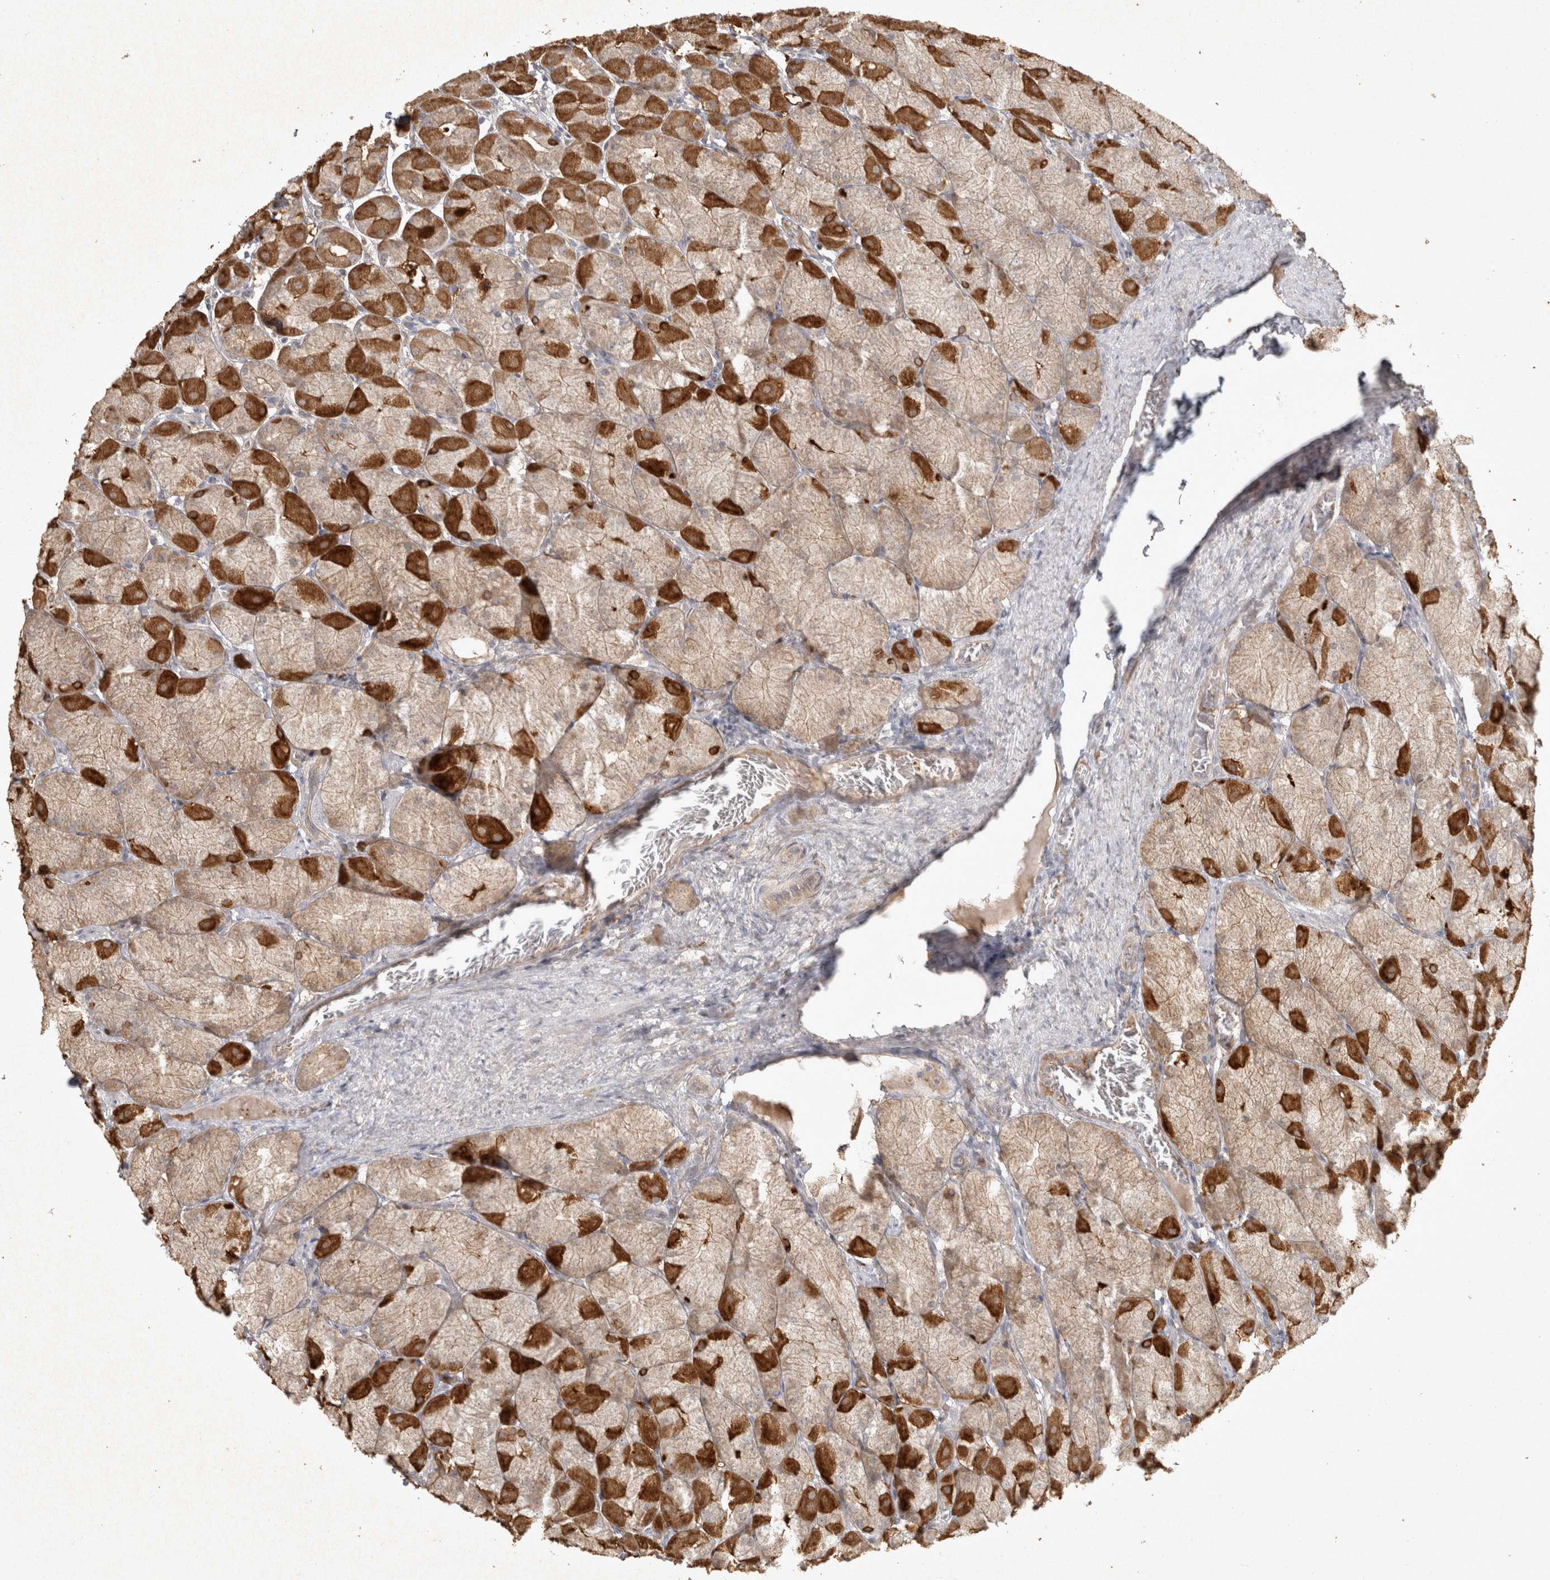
{"staining": {"intensity": "strong", "quantity": "25%-75%", "location": "cytoplasmic/membranous"}, "tissue": "stomach", "cell_type": "Glandular cells", "image_type": "normal", "snomed": [{"axis": "morphology", "description": "Normal tissue, NOS"}, {"axis": "topography", "description": "Stomach, upper"}], "caption": "Stomach stained for a protein reveals strong cytoplasmic/membranous positivity in glandular cells. (Brightfield microscopy of DAB IHC at high magnification).", "gene": "OSTN", "patient": {"sex": "female", "age": 56}}